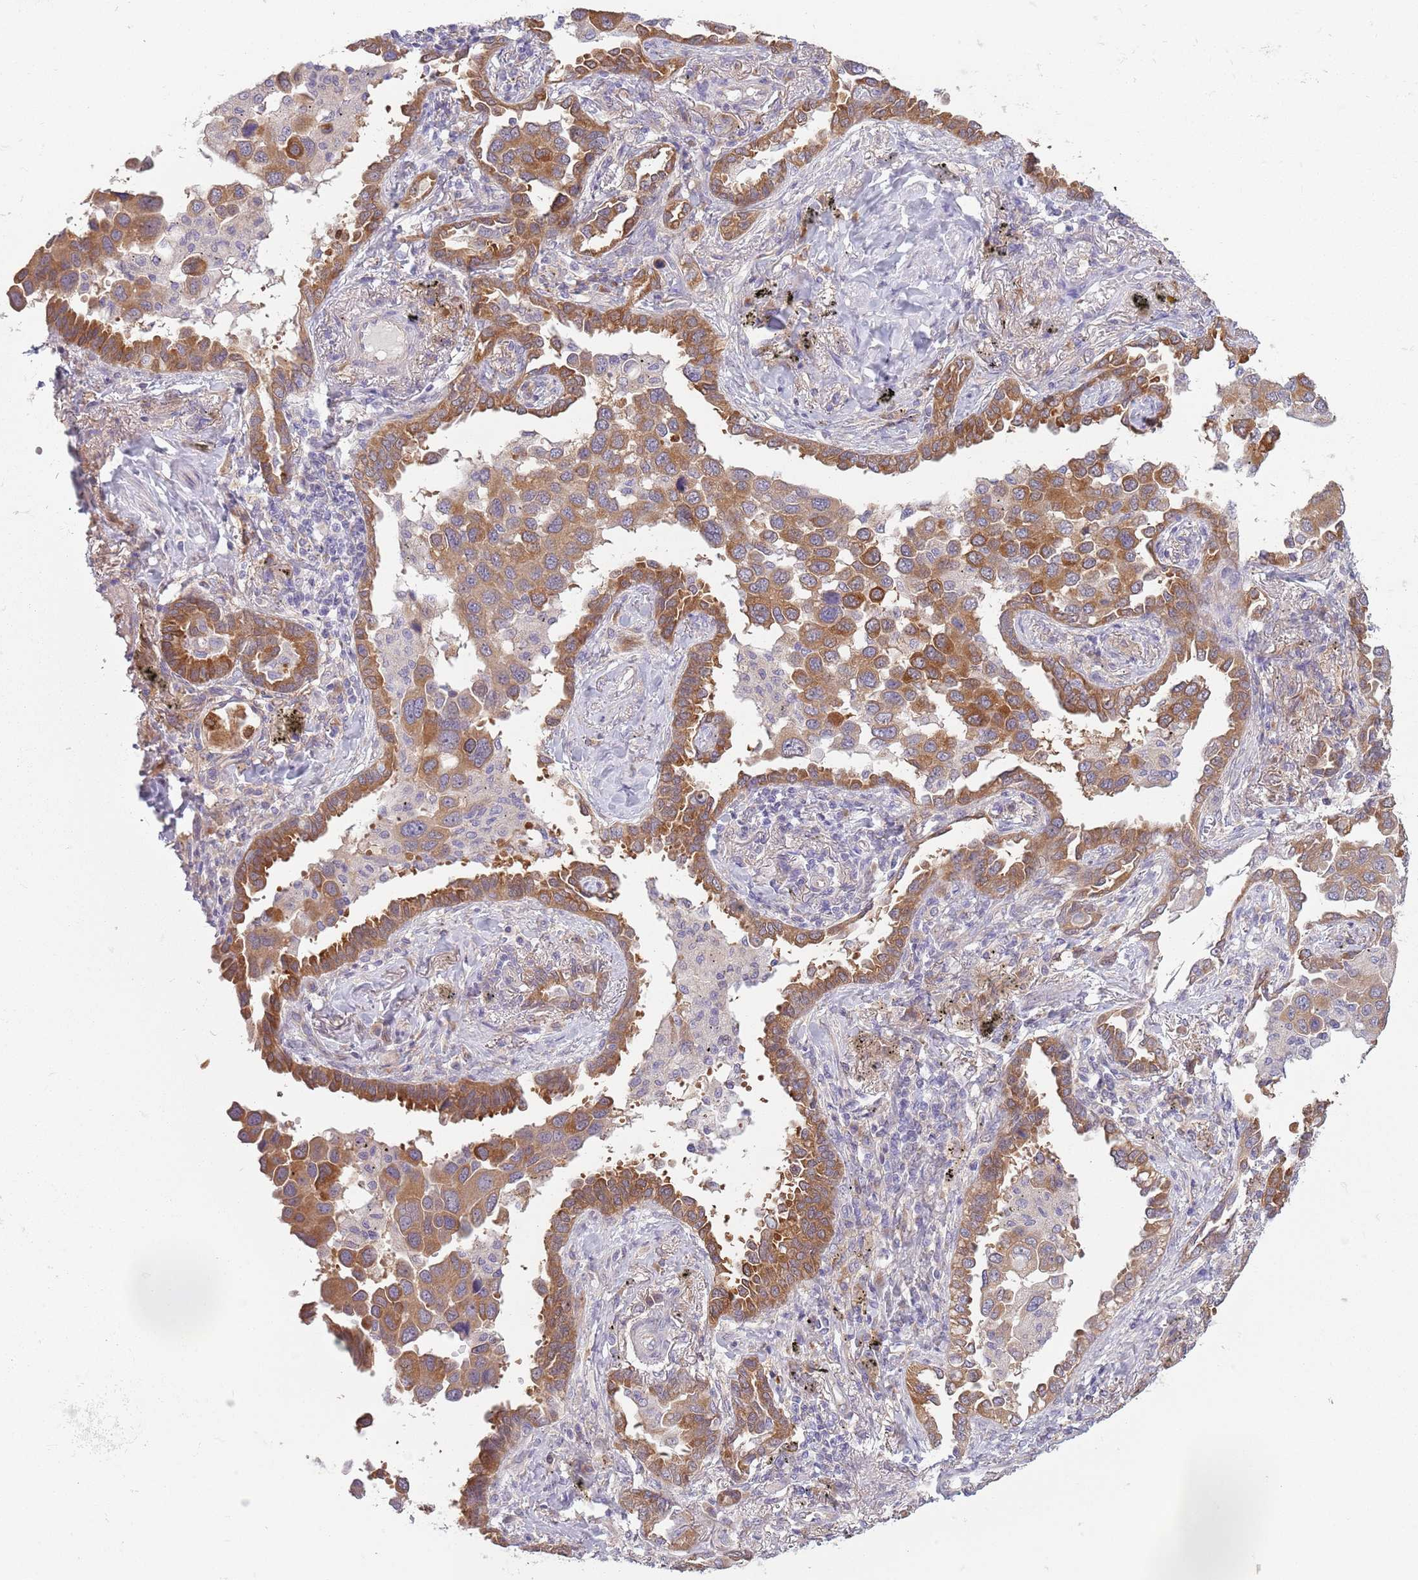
{"staining": {"intensity": "moderate", "quantity": ">75%", "location": "cytoplasmic/membranous"}, "tissue": "lung cancer", "cell_type": "Tumor cells", "image_type": "cancer", "snomed": [{"axis": "morphology", "description": "Adenocarcinoma, NOS"}, {"axis": "topography", "description": "Lung"}], "caption": "Approximately >75% of tumor cells in lung adenocarcinoma show moderate cytoplasmic/membranous protein expression as visualized by brown immunohistochemical staining.", "gene": "COQ5", "patient": {"sex": "male", "age": 67}}